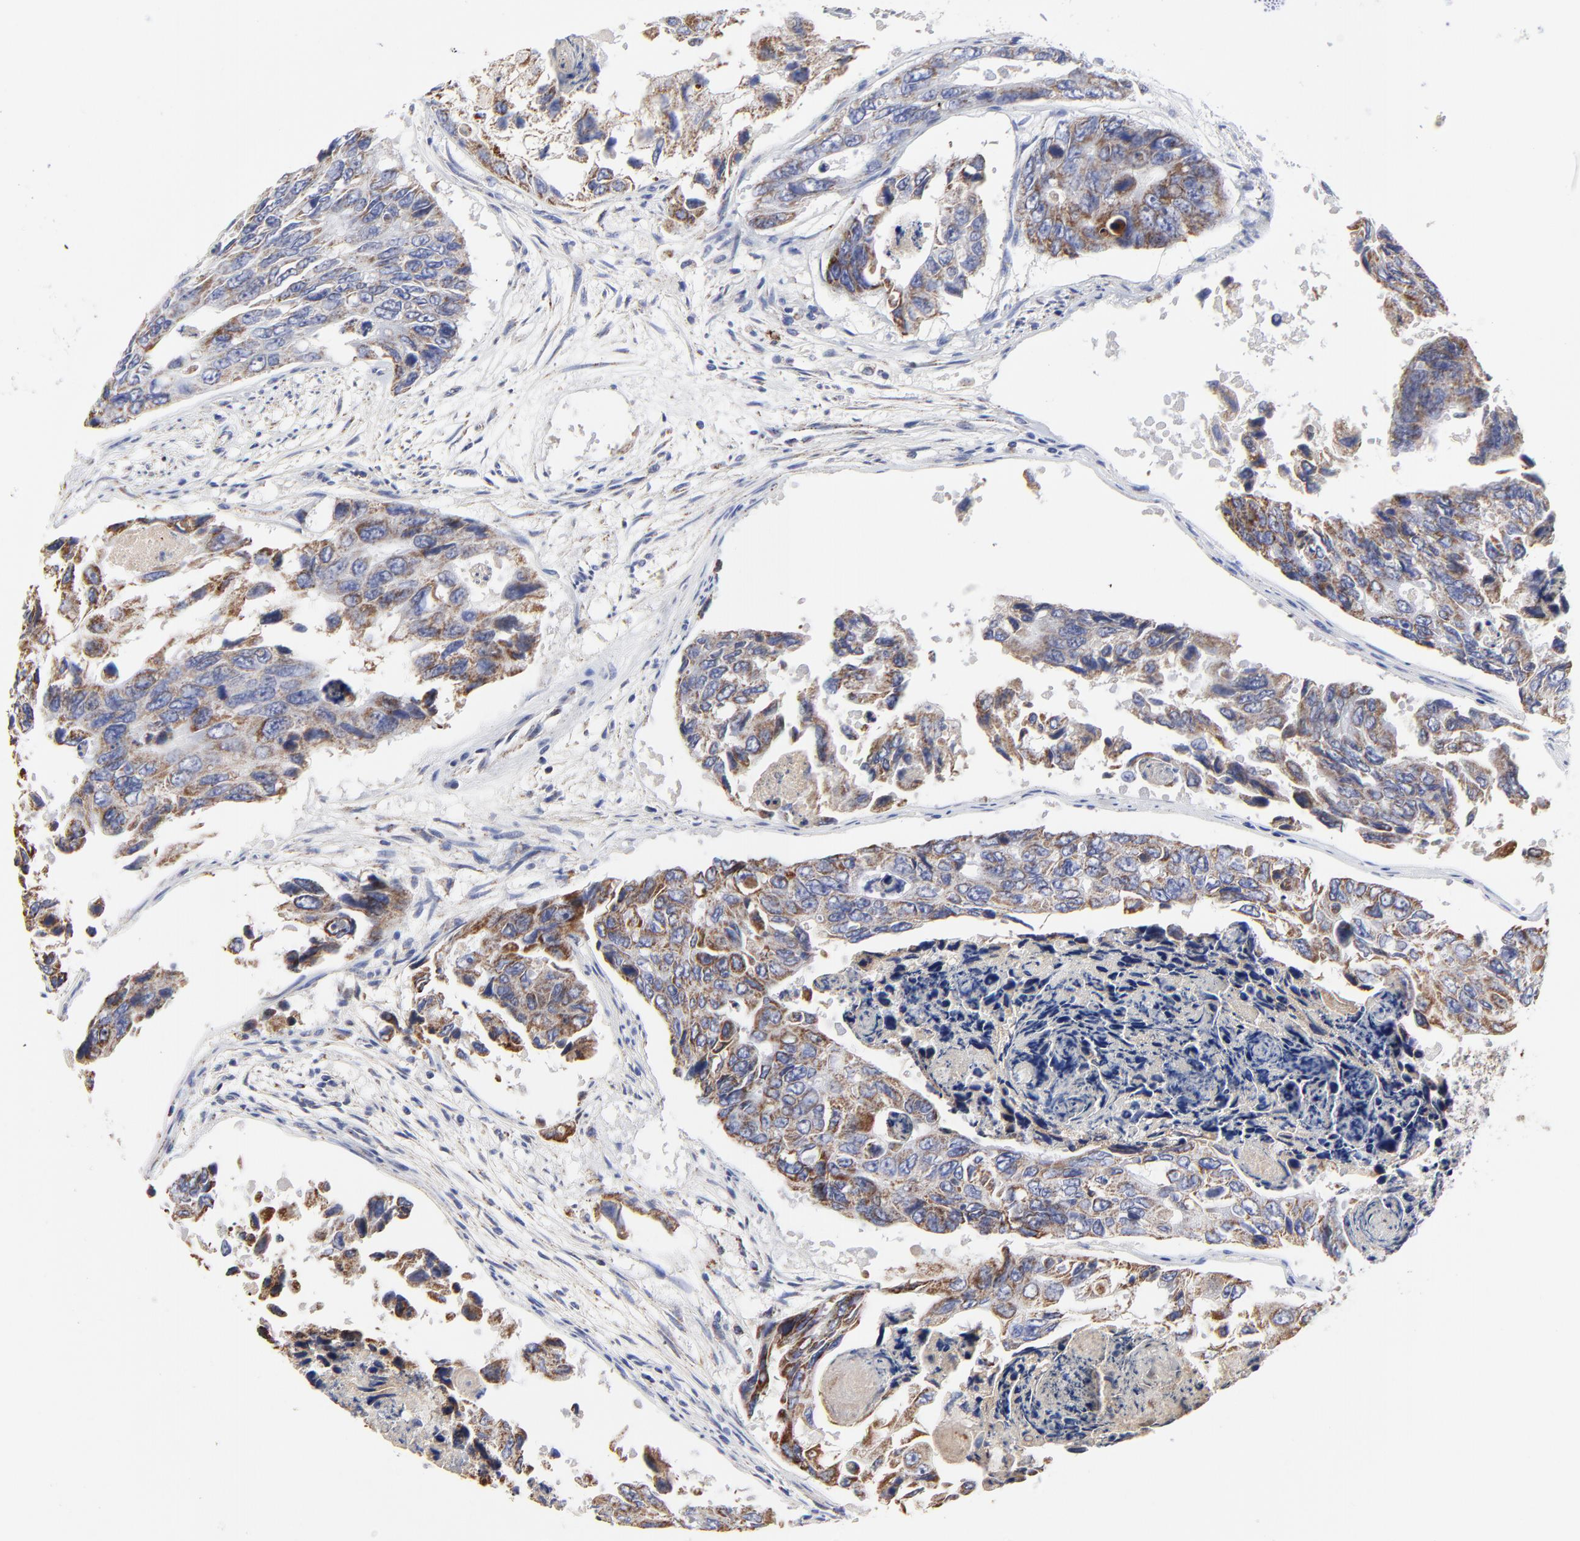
{"staining": {"intensity": "moderate", "quantity": ">75%", "location": "cytoplasmic/membranous"}, "tissue": "colorectal cancer", "cell_type": "Tumor cells", "image_type": "cancer", "snomed": [{"axis": "morphology", "description": "Adenocarcinoma, NOS"}, {"axis": "topography", "description": "Colon"}], "caption": "IHC staining of adenocarcinoma (colorectal), which demonstrates medium levels of moderate cytoplasmic/membranous staining in approximately >75% of tumor cells indicating moderate cytoplasmic/membranous protein staining. The staining was performed using DAB (3,3'-diaminobenzidine) (brown) for protein detection and nuclei were counterstained in hematoxylin (blue).", "gene": "PINK1", "patient": {"sex": "female", "age": 86}}